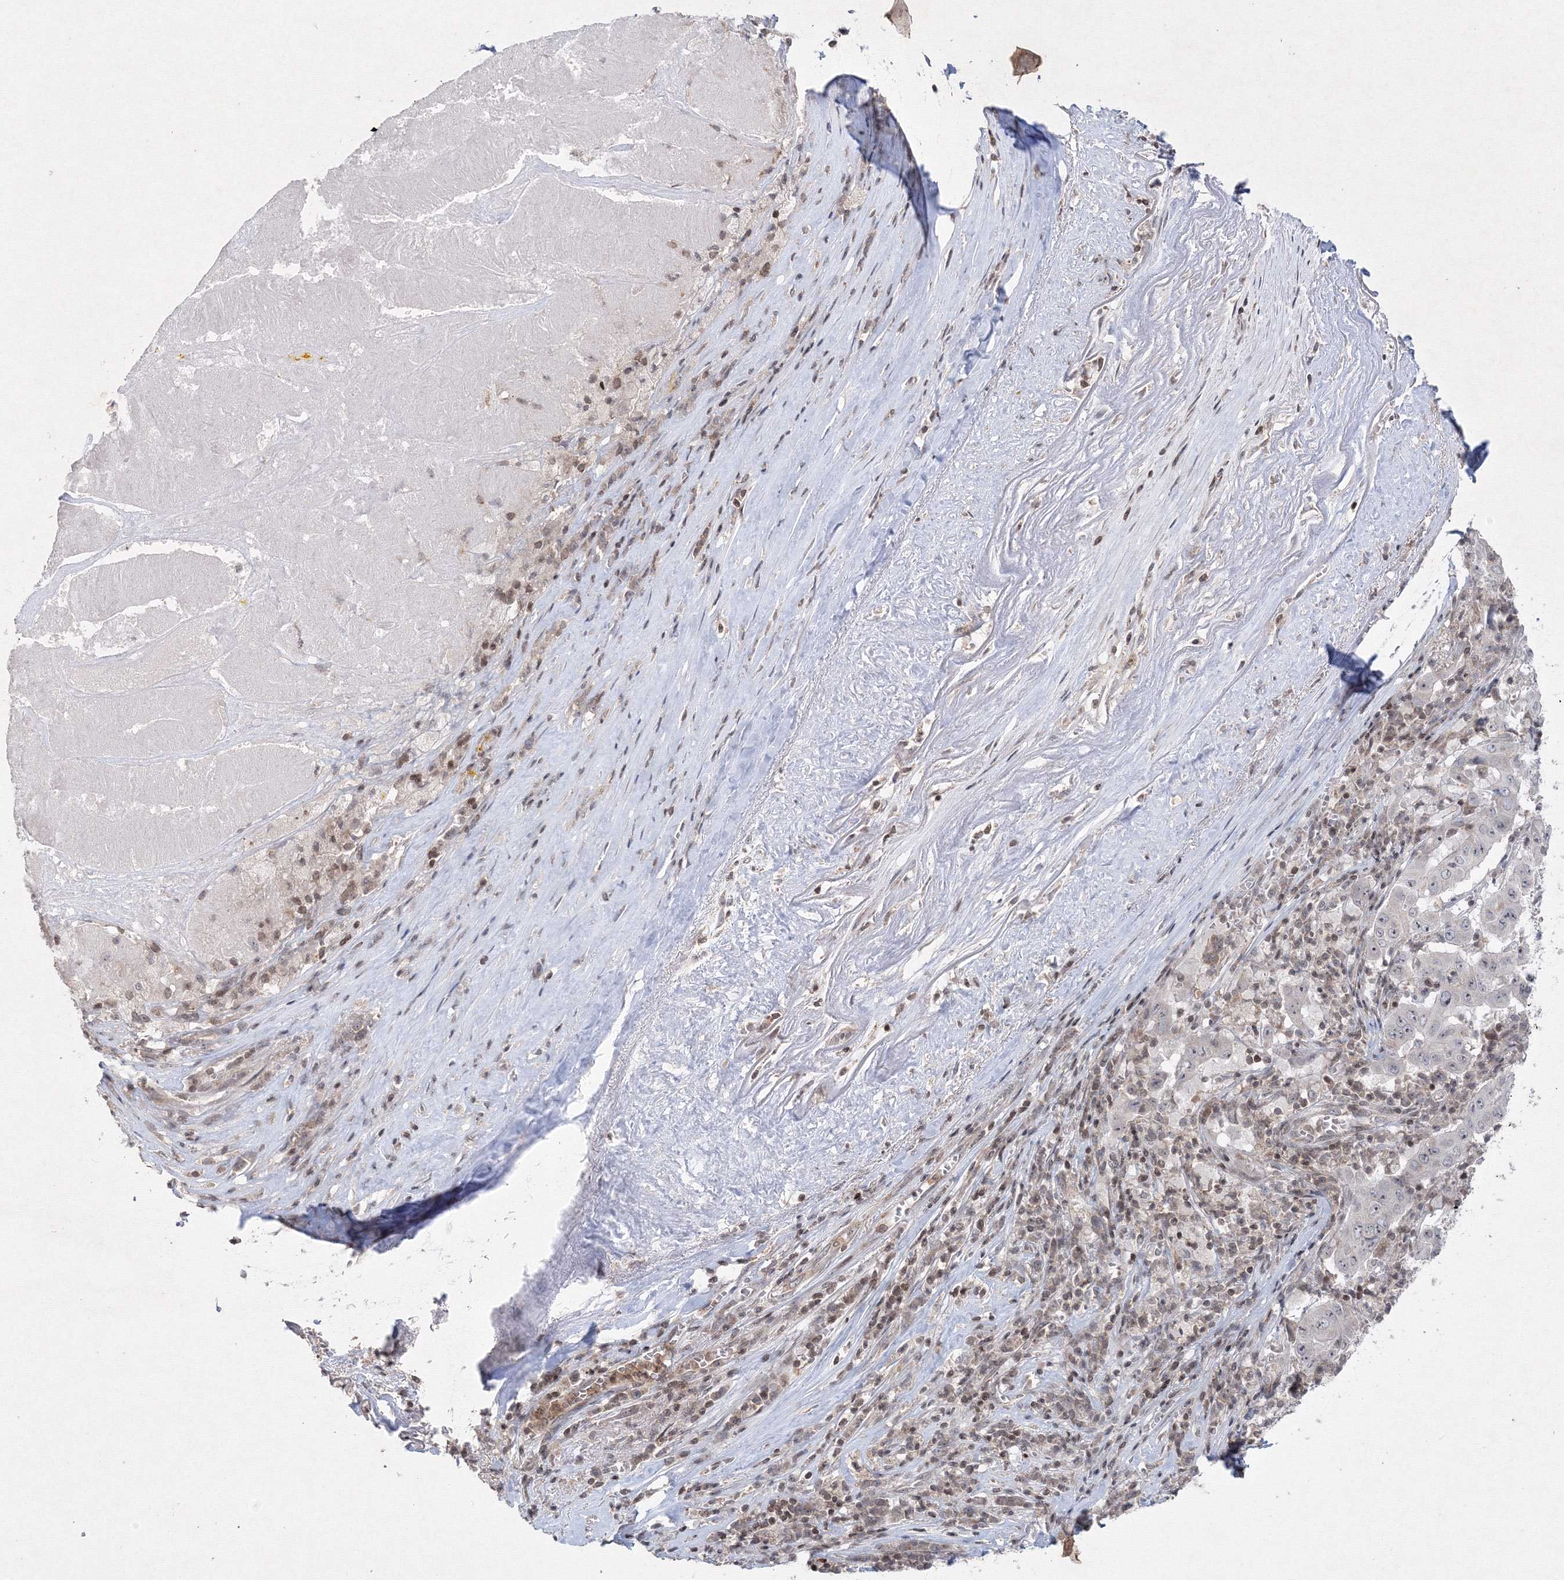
{"staining": {"intensity": "negative", "quantity": "none", "location": "none"}, "tissue": "pancreatic cancer", "cell_type": "Tumor cells", "image_type": "cancer", "snomed": [{"axis": "morphology", "description": "Adenocarcinoma, NOS"}, {"axis": "topography", "description": "Pancreas"}], "caption": "The IHC photomicrograph has no significant staining in tumor cells of pancreatic cancer (adenocarcinoma) tissue.", "gene": "MKRN2", "patient": {"sex": "male", "age": 63}}